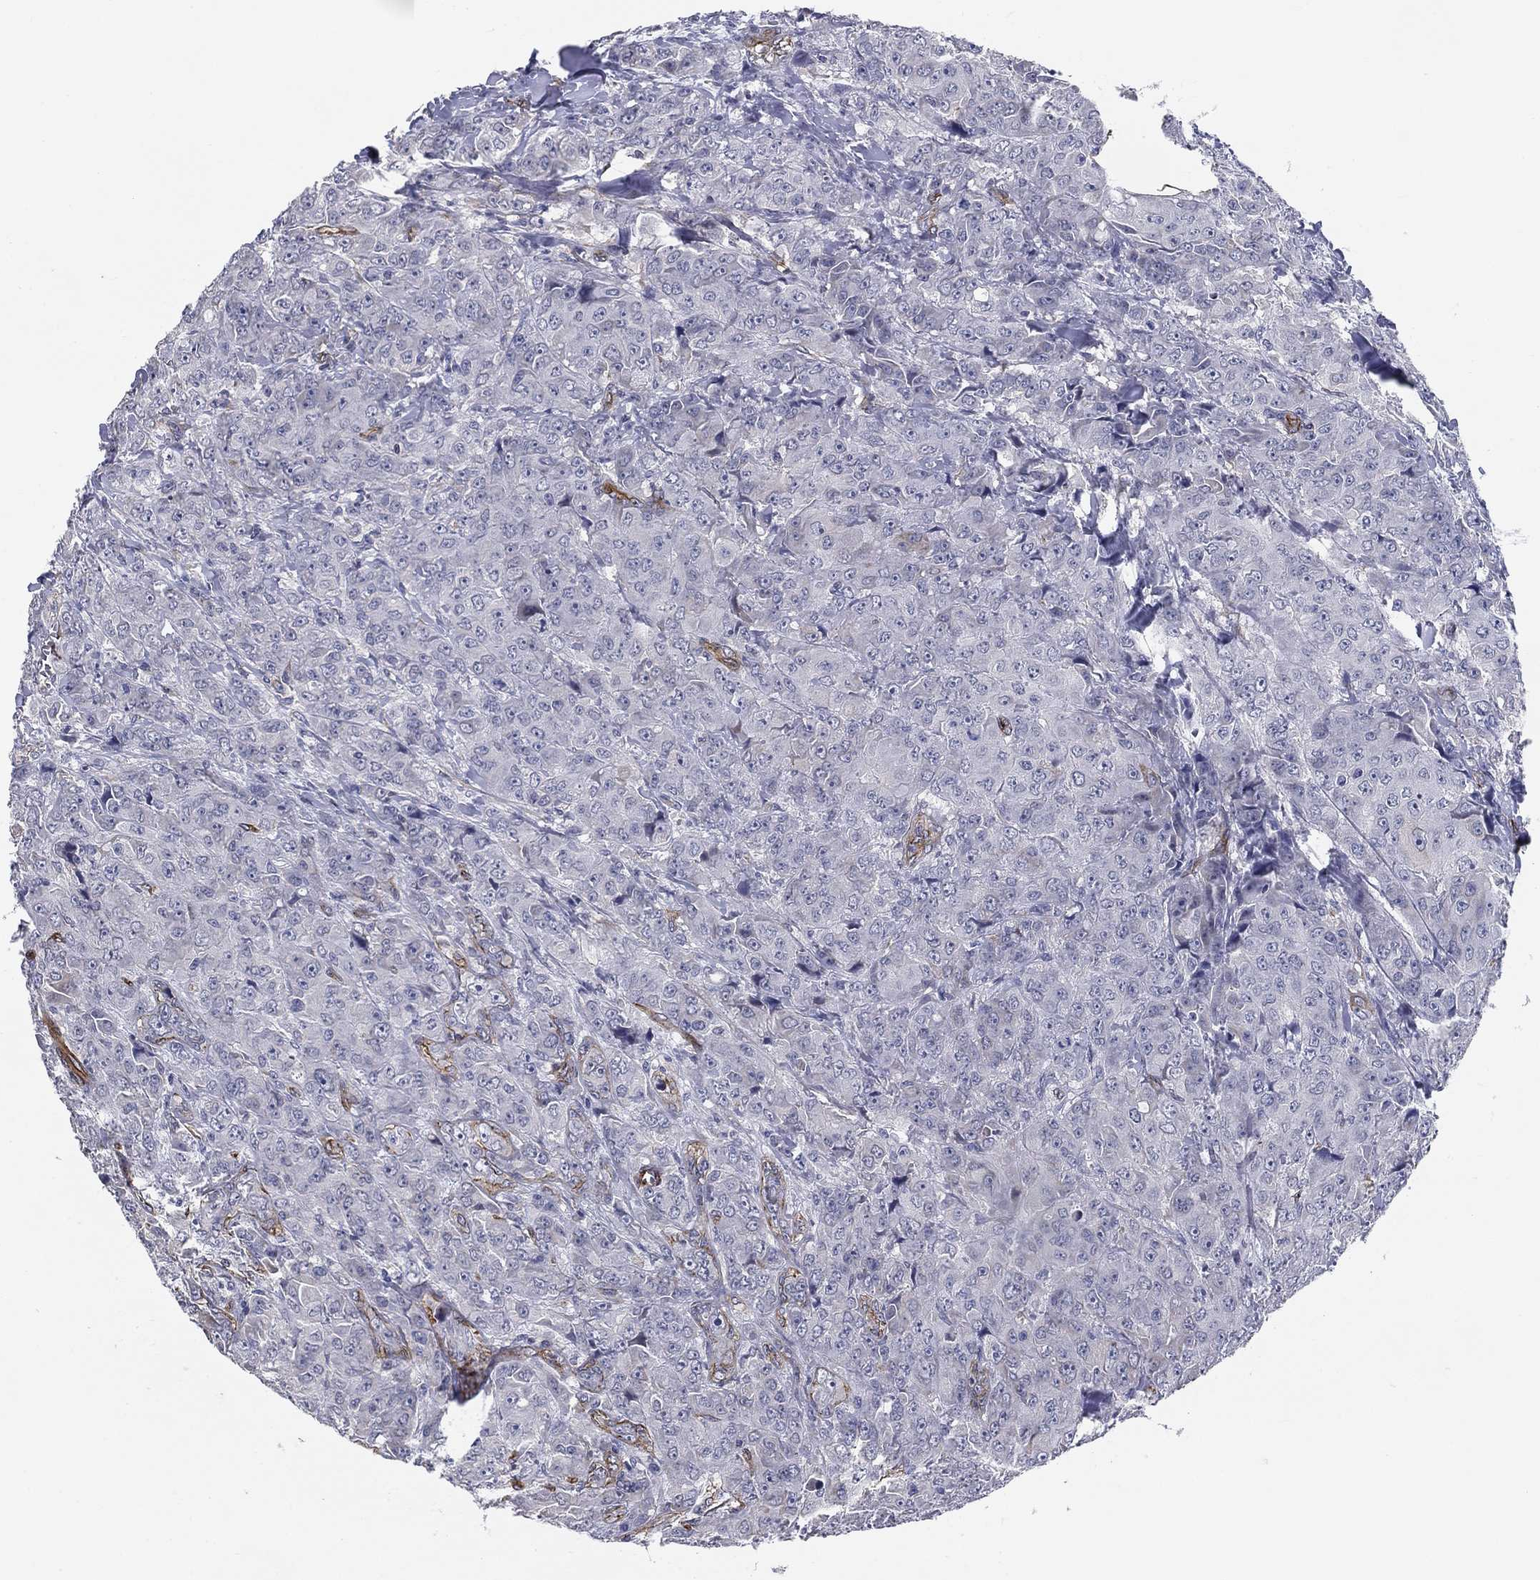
{"staining": {"intensity": "negative", "quantity": "none", "location": "none"}, "tissue": "breast cancer", "cell_type": "Tumor cells", "image_type": "cancer", "snomed": [{"axis": "morphology", "description": "Duct carcinoma"}, {"axis": "topography", "description": "Breast"}], "caption": "A micrograph of breast intraductal carcinoma stained for a protein exhibits no brown staining in tumor cells.", "gene": "SYNC", "patient": {"sex": "female", "age": 43}}